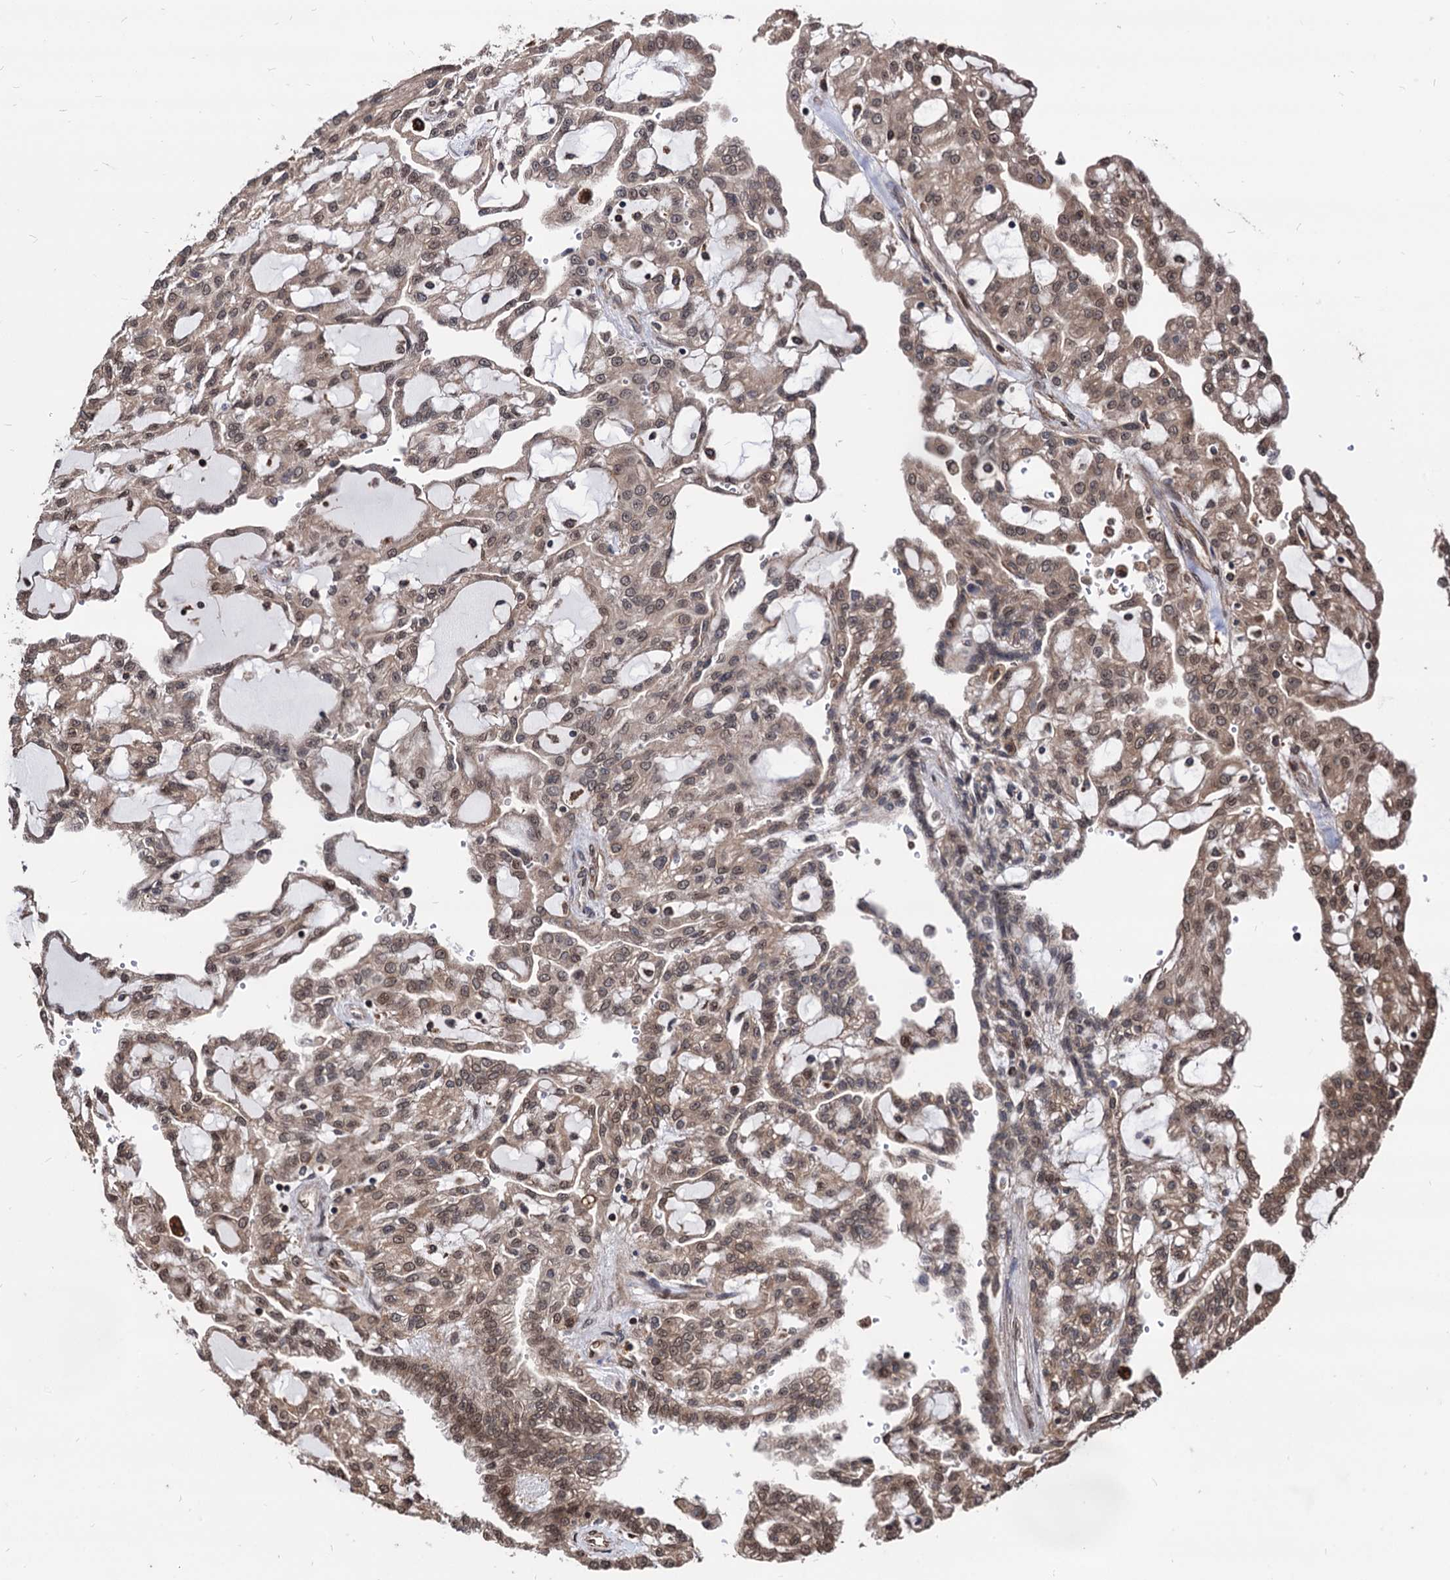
{"staining": {"intensity": "moderate", "quantity": "25%-75%", "location": "cytoplasmic/membranous,nuclear"}, "tissue": "renal cancer", "cell_type": "Tumor cells", "image_type": "cancer", "snomed": [{"axis": "morphology", "description": "Adenocarcinoma, NOS"}, {"axis": "topography", "description": "Kidney"}], "caption": "Human renal cancer (adenocarcinoma) stained for a protein (brown) demonstrates moderate cytoplasmic/membranous and nuclear positive expression in about 25%-75% of tumor cells.", "gene": "ANKRD12", "patient": {"sex": "male", "age": 63}}